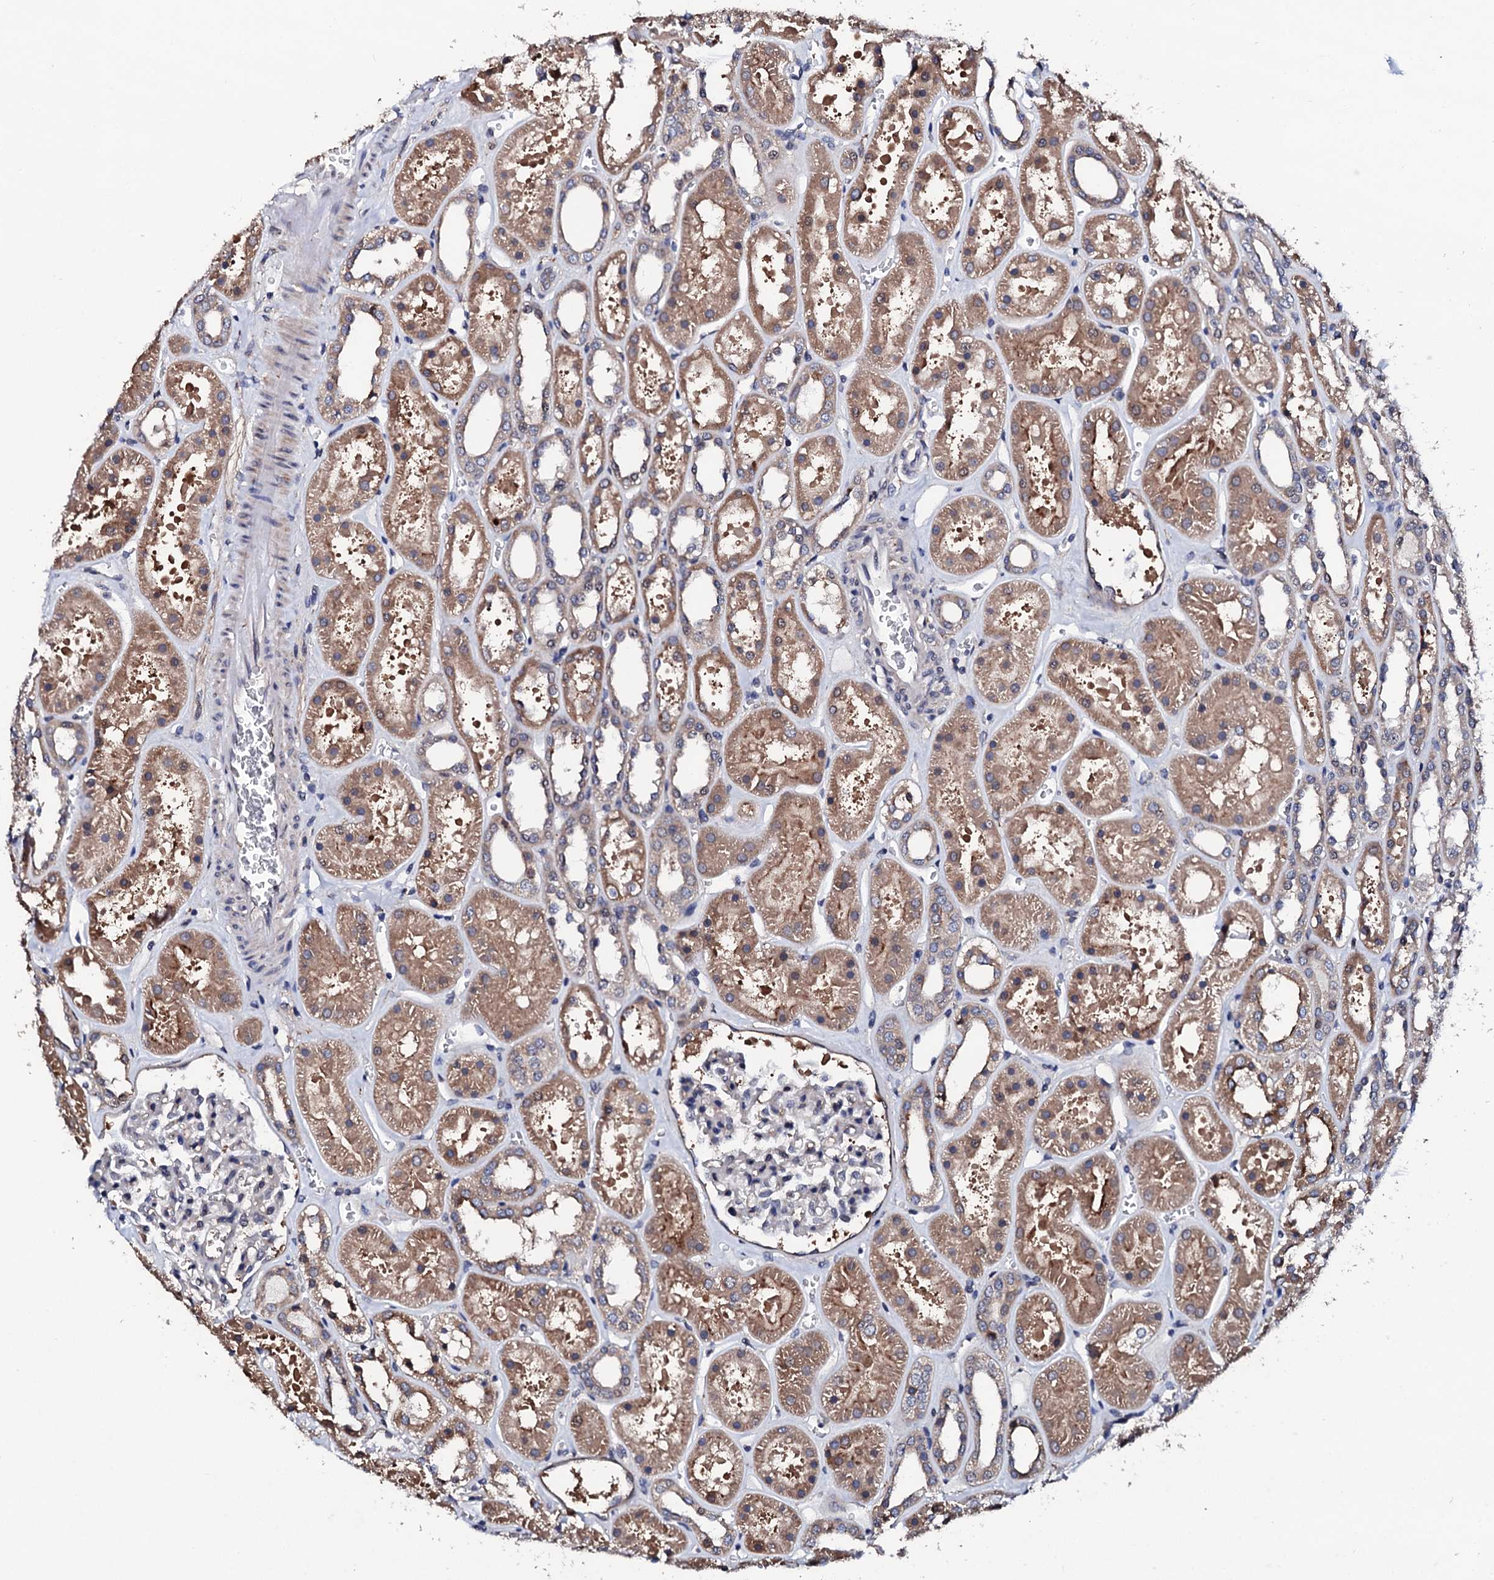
{"staining": {"intensity": "negative", "quantity": "none", "location": "none"}, "tissue": "kidney", "cell_type": "Cells in glomeruli", "image_type": "normal", "snomed": [{"axis": "morphology", "description": "Normal tissue, NOS"}, {"axis": "topography", "description": "Kidney"}], "caption": "An IHC micrograph of benign kidney is shown. There is no staining in cells in glomeruli of kidney.", "gene": "EDC3", "patient": {"sex": "female", "age": 41}}